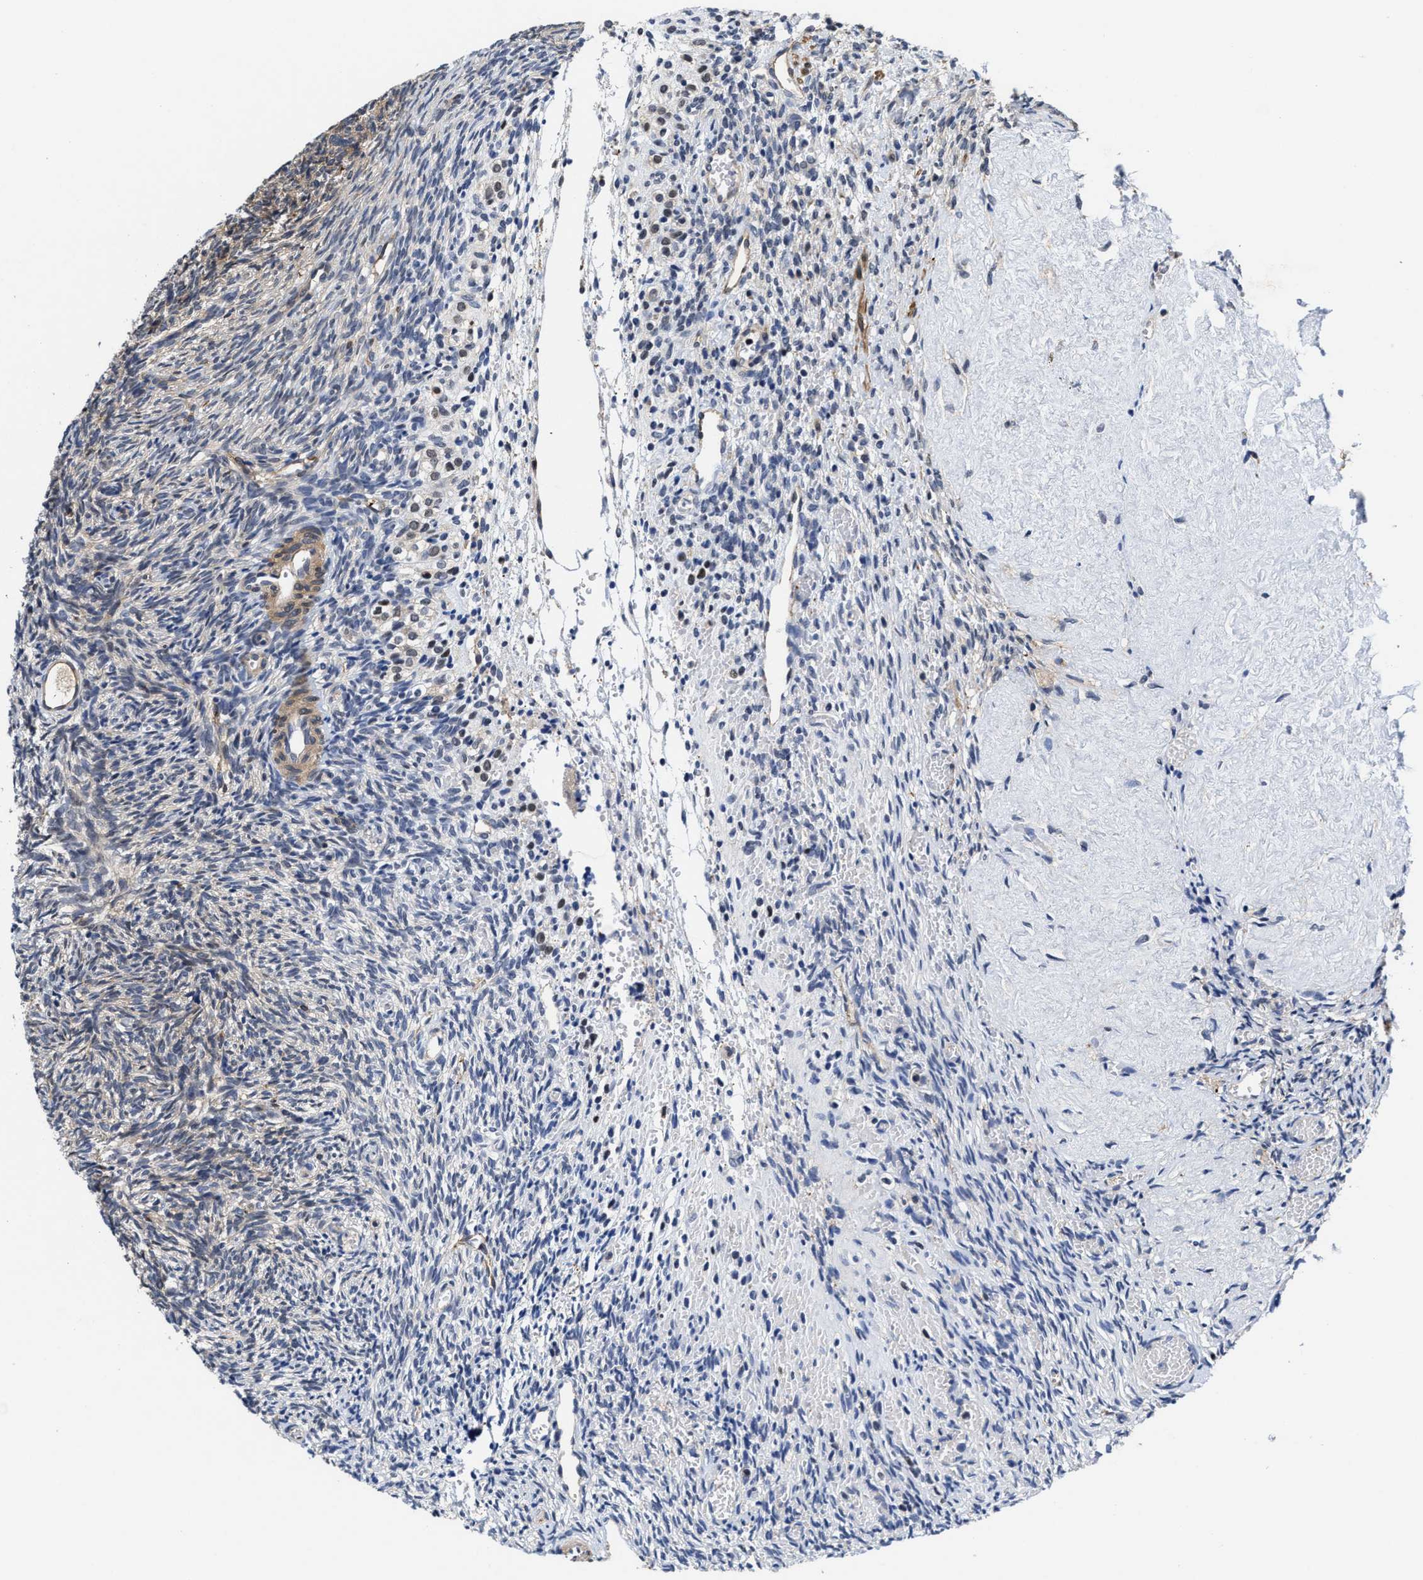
{"staining": {"intensity": "weak", "quantity": "<25%", "location": "cytoplasmic/membranous"}, "tissue": "ovary", "cell_type": "Follicle cells", "image_type": "normal", "snomed": [{"axis": "morphology", "description": "Normal tissue, NOS"}, {"axis": "topography", "description": "Ovary"}], "caption": "Micrograph shows no significant protein positivity in follicle cells of normal ovary.", "gene": "KIF12", "patient": {"sex": "female", "age": 41}}